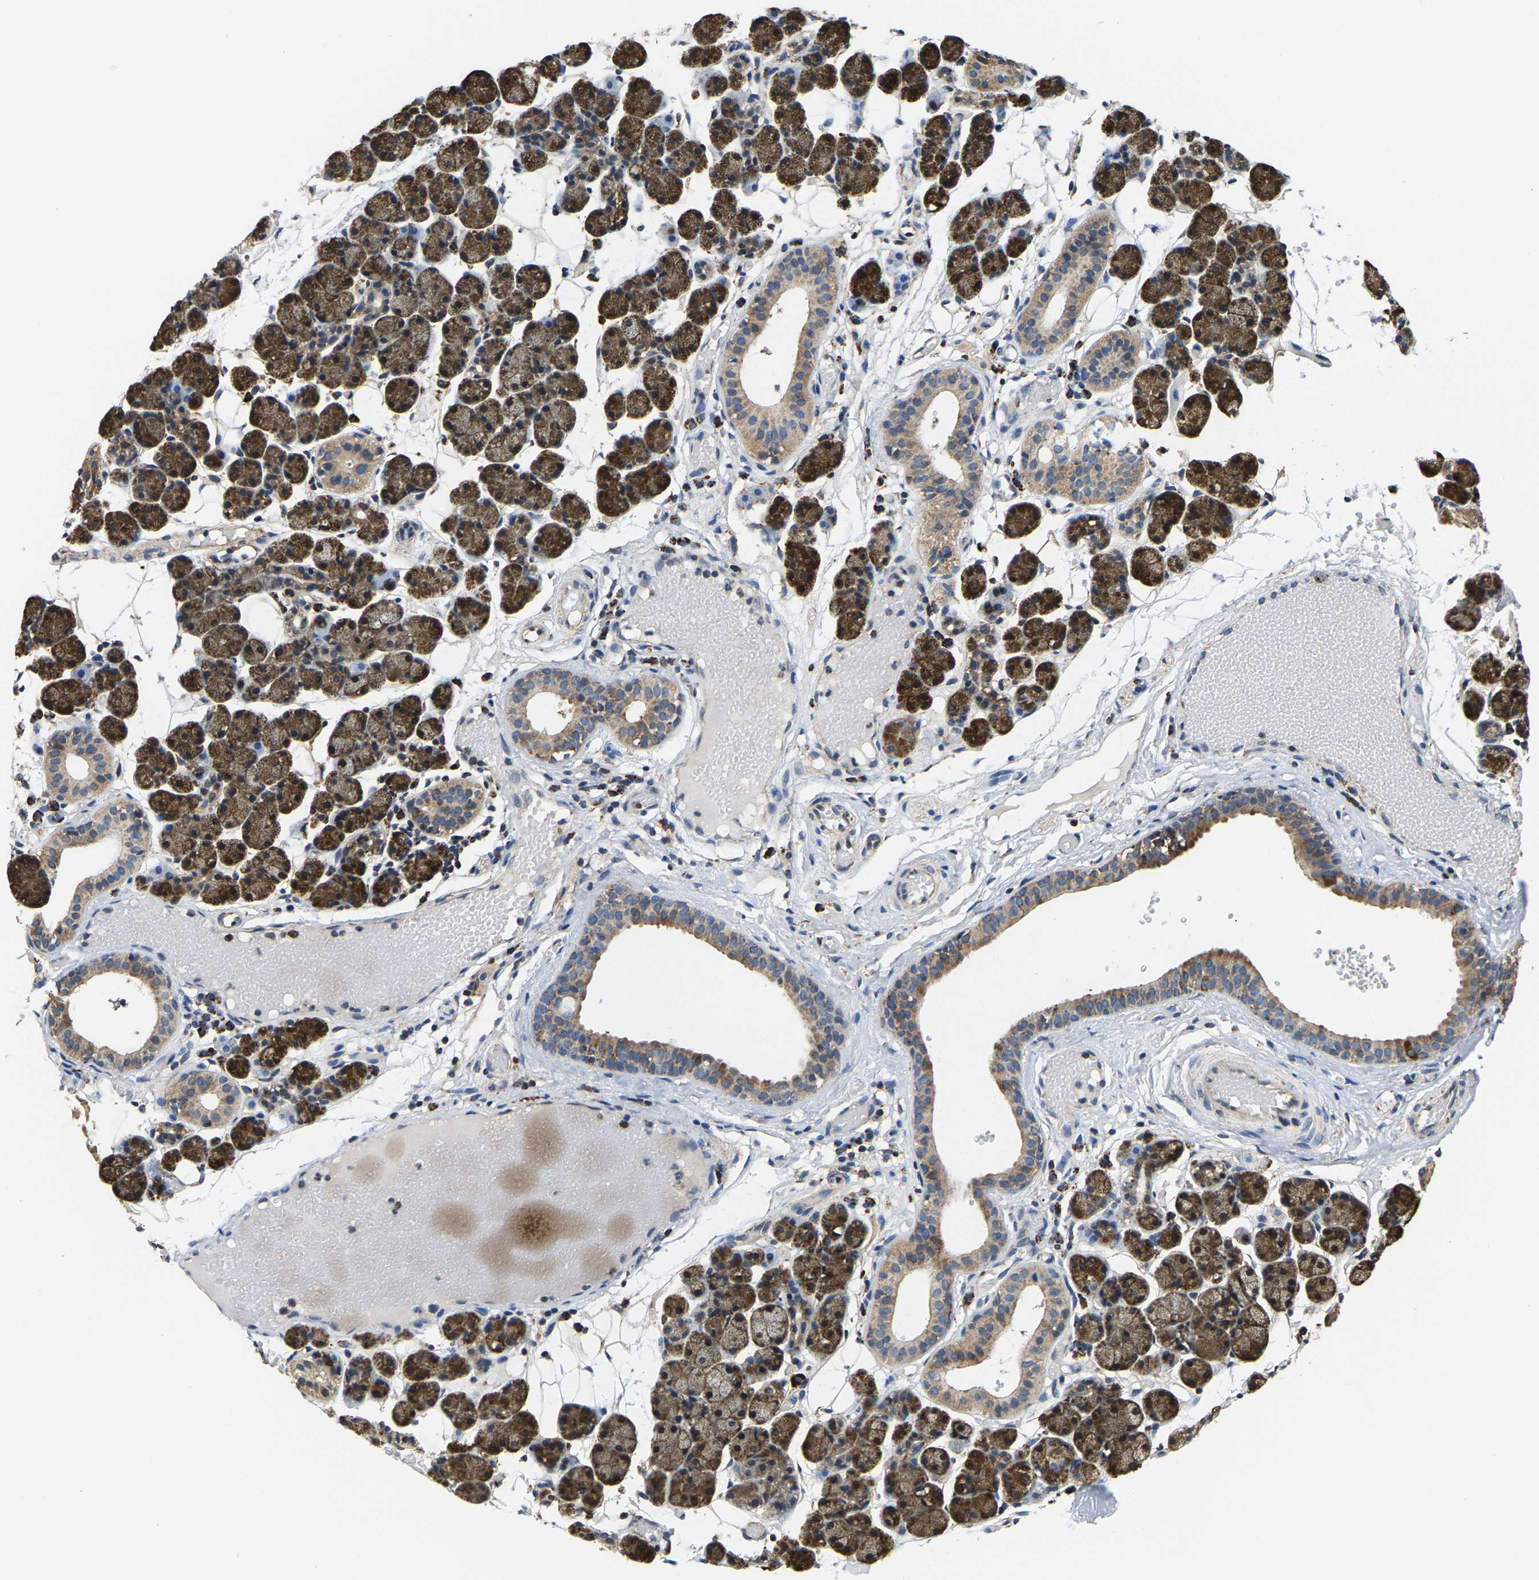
{"staining": {"intensity": "strong", "quantity": ">75%", "location": "cytoplasmic/membranous"}, "tissue": "salivary gland", "cell_type": "Glandular cells", "image_type": "normal", "snomed": [{"axis": "morphology", "description": "Normal tissue, NOS"}, {"axis": "topography", "description": "Salivary gland"}], "caption": "IHC staining of benign salivary gland, which reveals high levels of strong cytoplasmic/membranous expression in approximately >75% of glandular cells indicating strong cytoplasmic/membranous protein expression. The staining was performed using DAB (brown) for protein detection and nuclei were counterstained in hematoxylin (blue).", "gene": "SHMT2", "patient": {"sex": "female", "age": 33}}